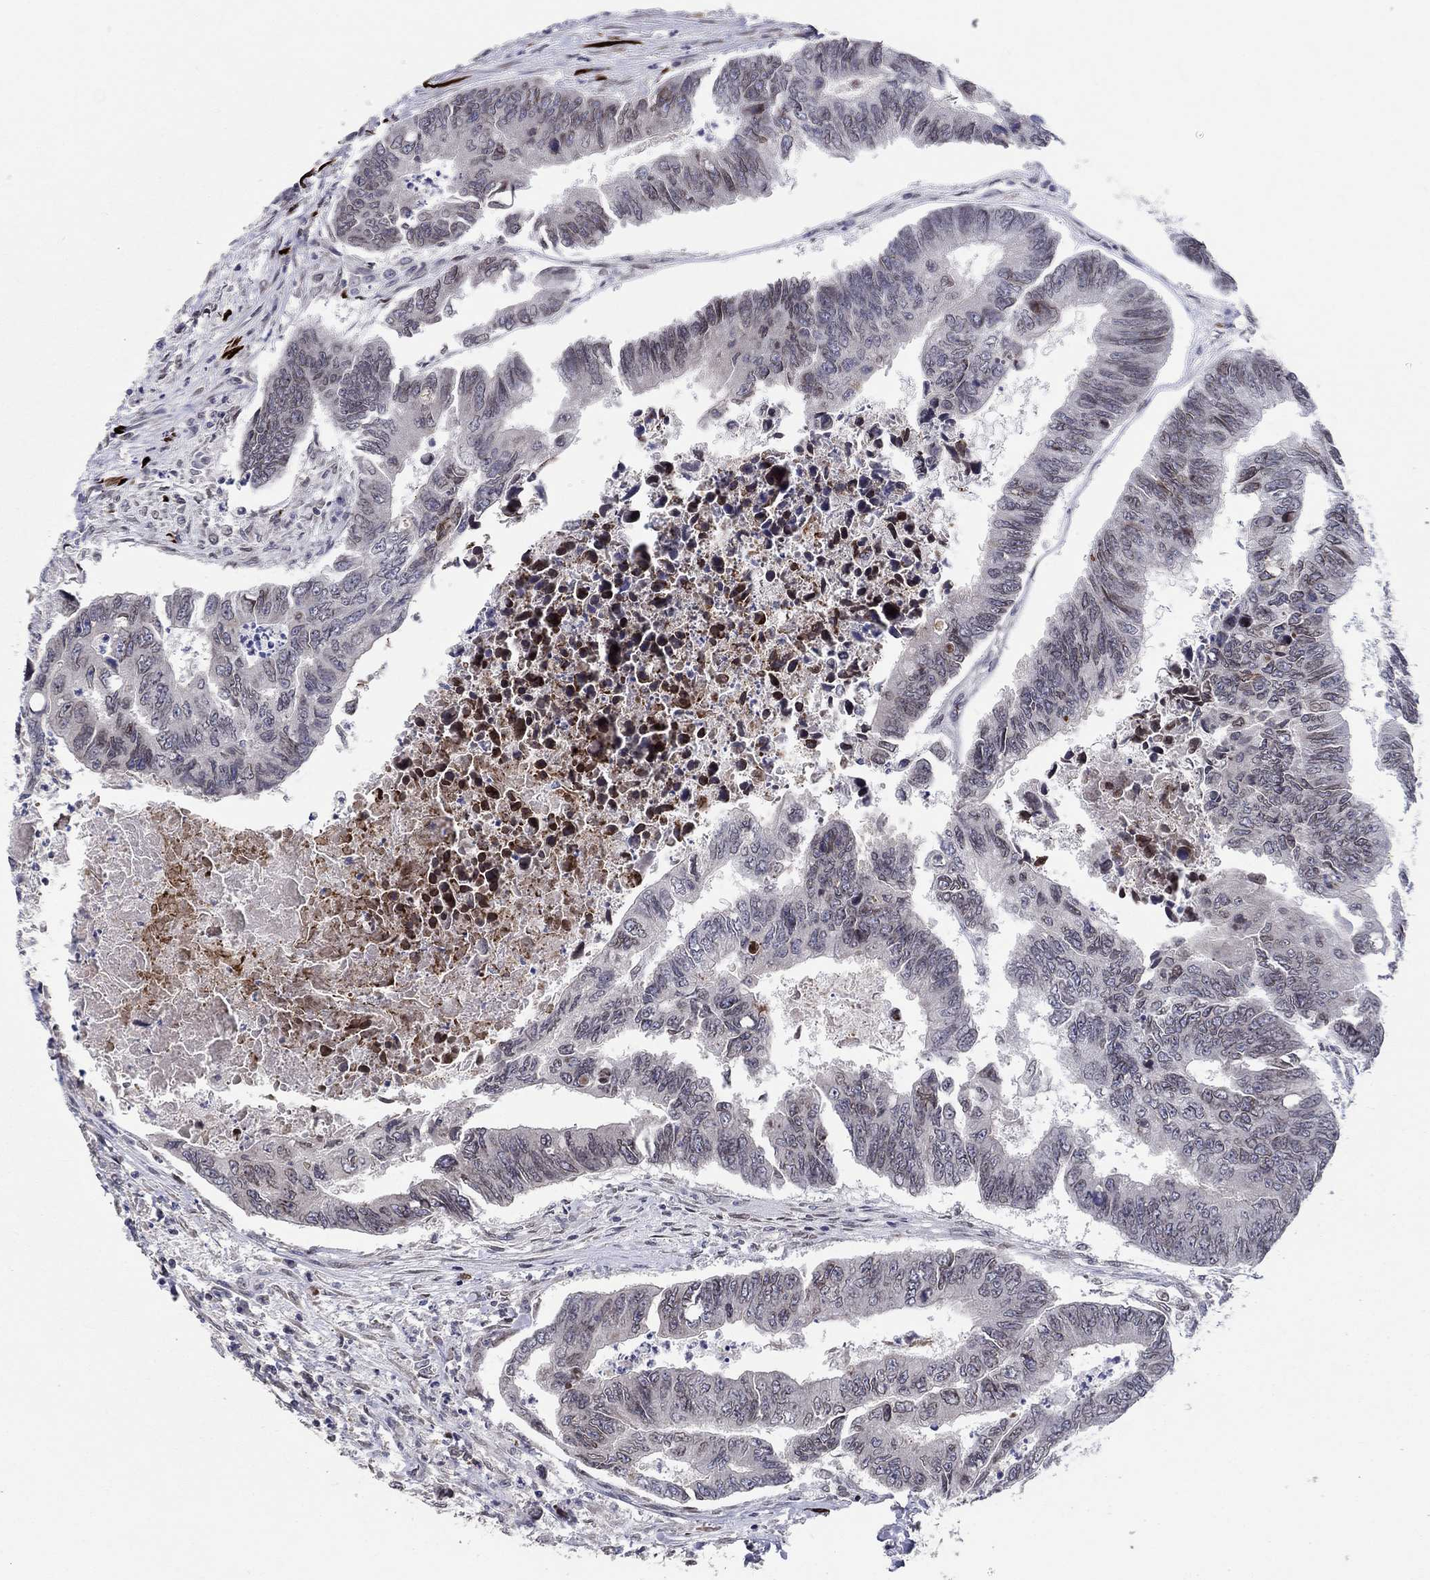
{"staining": {"intensity": "negative", "quantity": "none", "location": "none"}, "tissue": "colorectal cancer", "cell_type": "Tumor cells", "image_type": "cancer", "snomed": [{"axis": "morphology", "description": "Adenocarcinoma, NOS"}, {"axis": "topography", "description": "Colon"}], "caption": "Immunohistochemical staining of colorectal cancer reveals no significant expression in tumor cells.", "gene": "CETN3", "patient": {"sex": "female", "age": 65}}